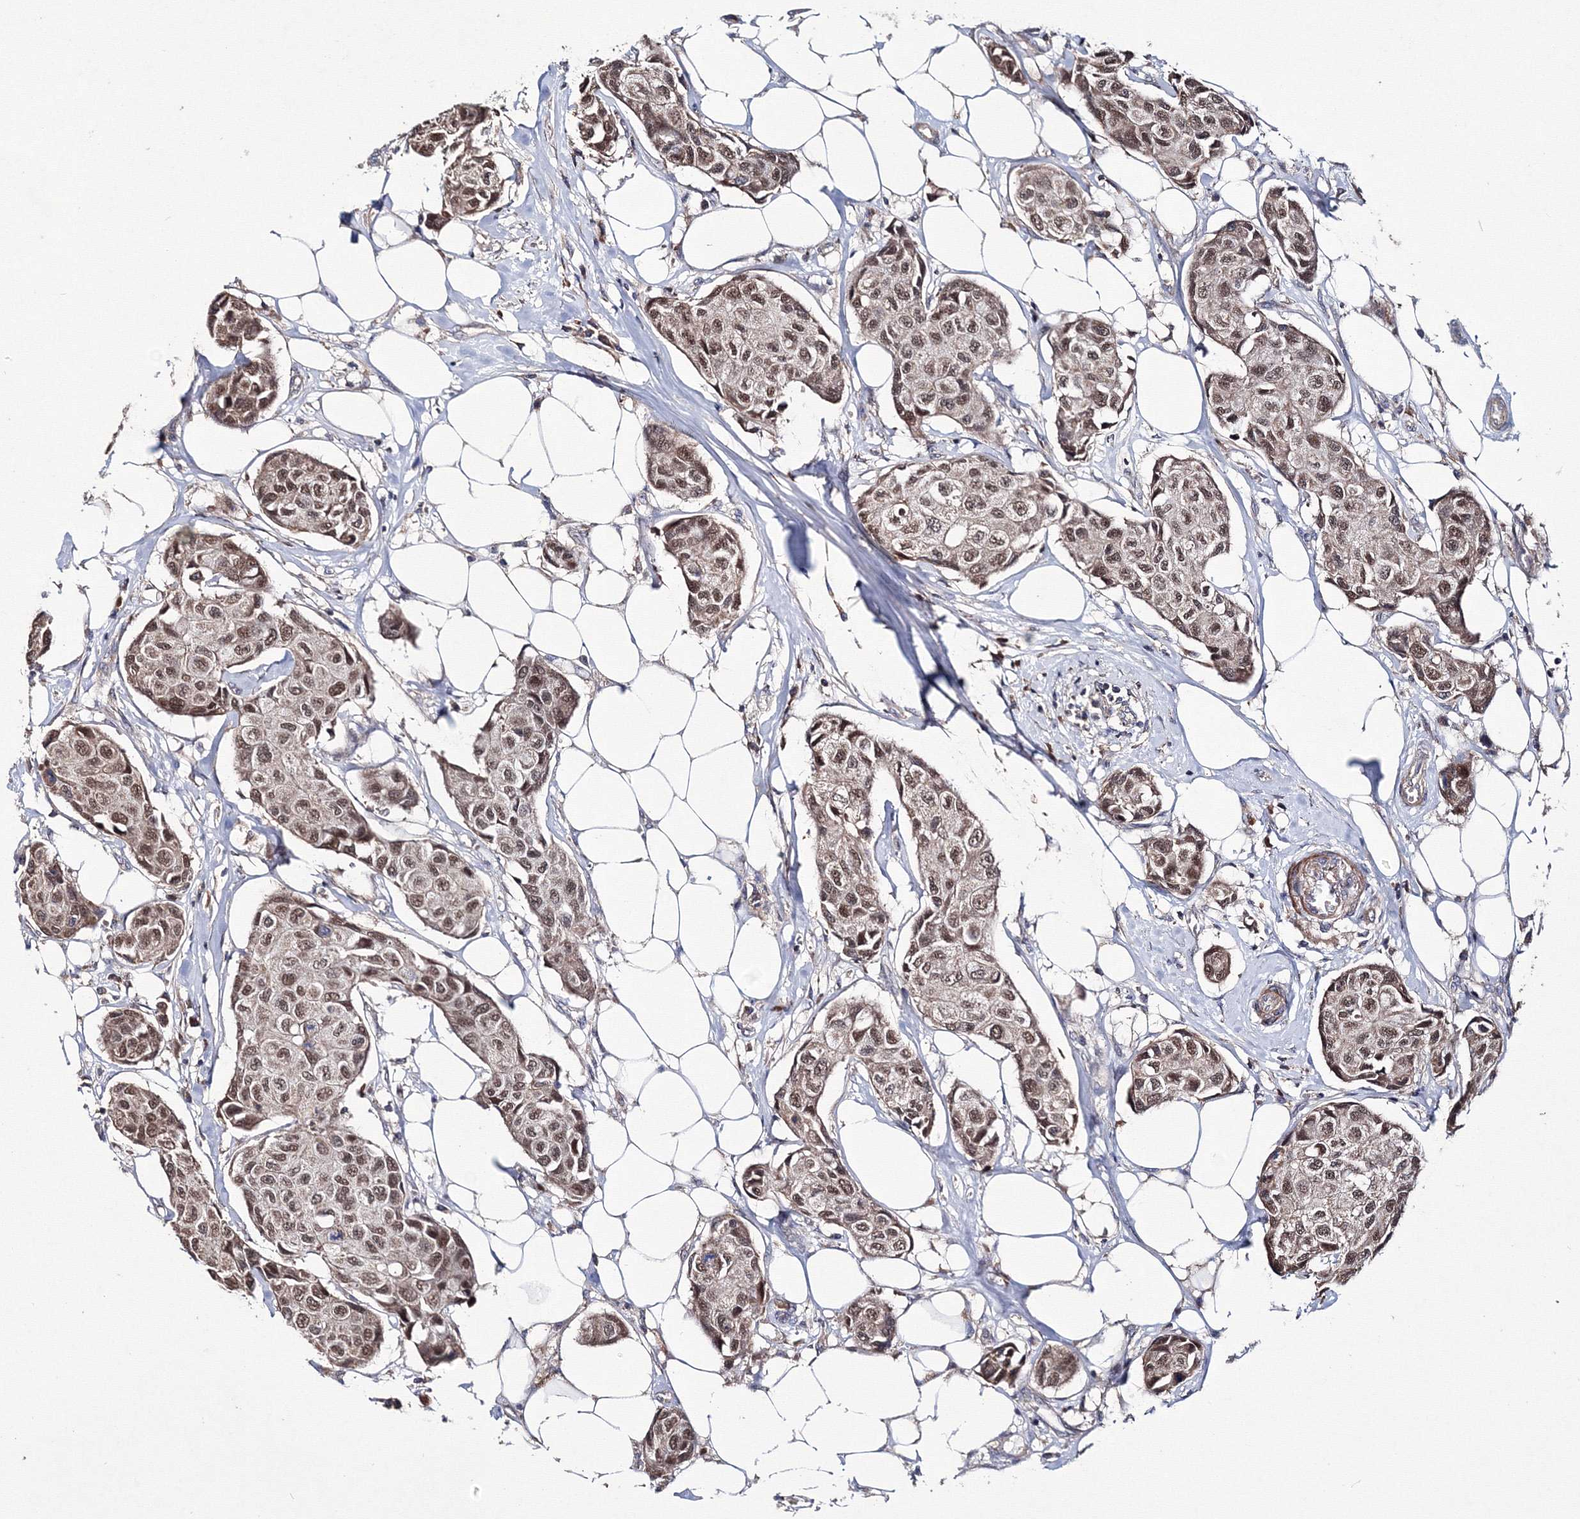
{"staining": {"intensity": "moderate", "quantity": ">75%", "location": "nuclear"}, "tissue": "breast cancer", "cell_type": "Tumor cells", "image_type": "cancer", "snomed": [{"axis": "morphology", "description": "Duct carcinoma"}, {"axis": "topography", "description": "Breast"}], "caption": "An IHC photomicrograph of tumor tissue is shown. Protein staining in brown labels moderate nuclear positivity in breast cancer within tumor cells. Immunohistochemistry stains the protein of interest in brown and the nuclei are stained blue.", "gene": "PPP2R2B", "patient": {"sex": "female", "age": 80}}